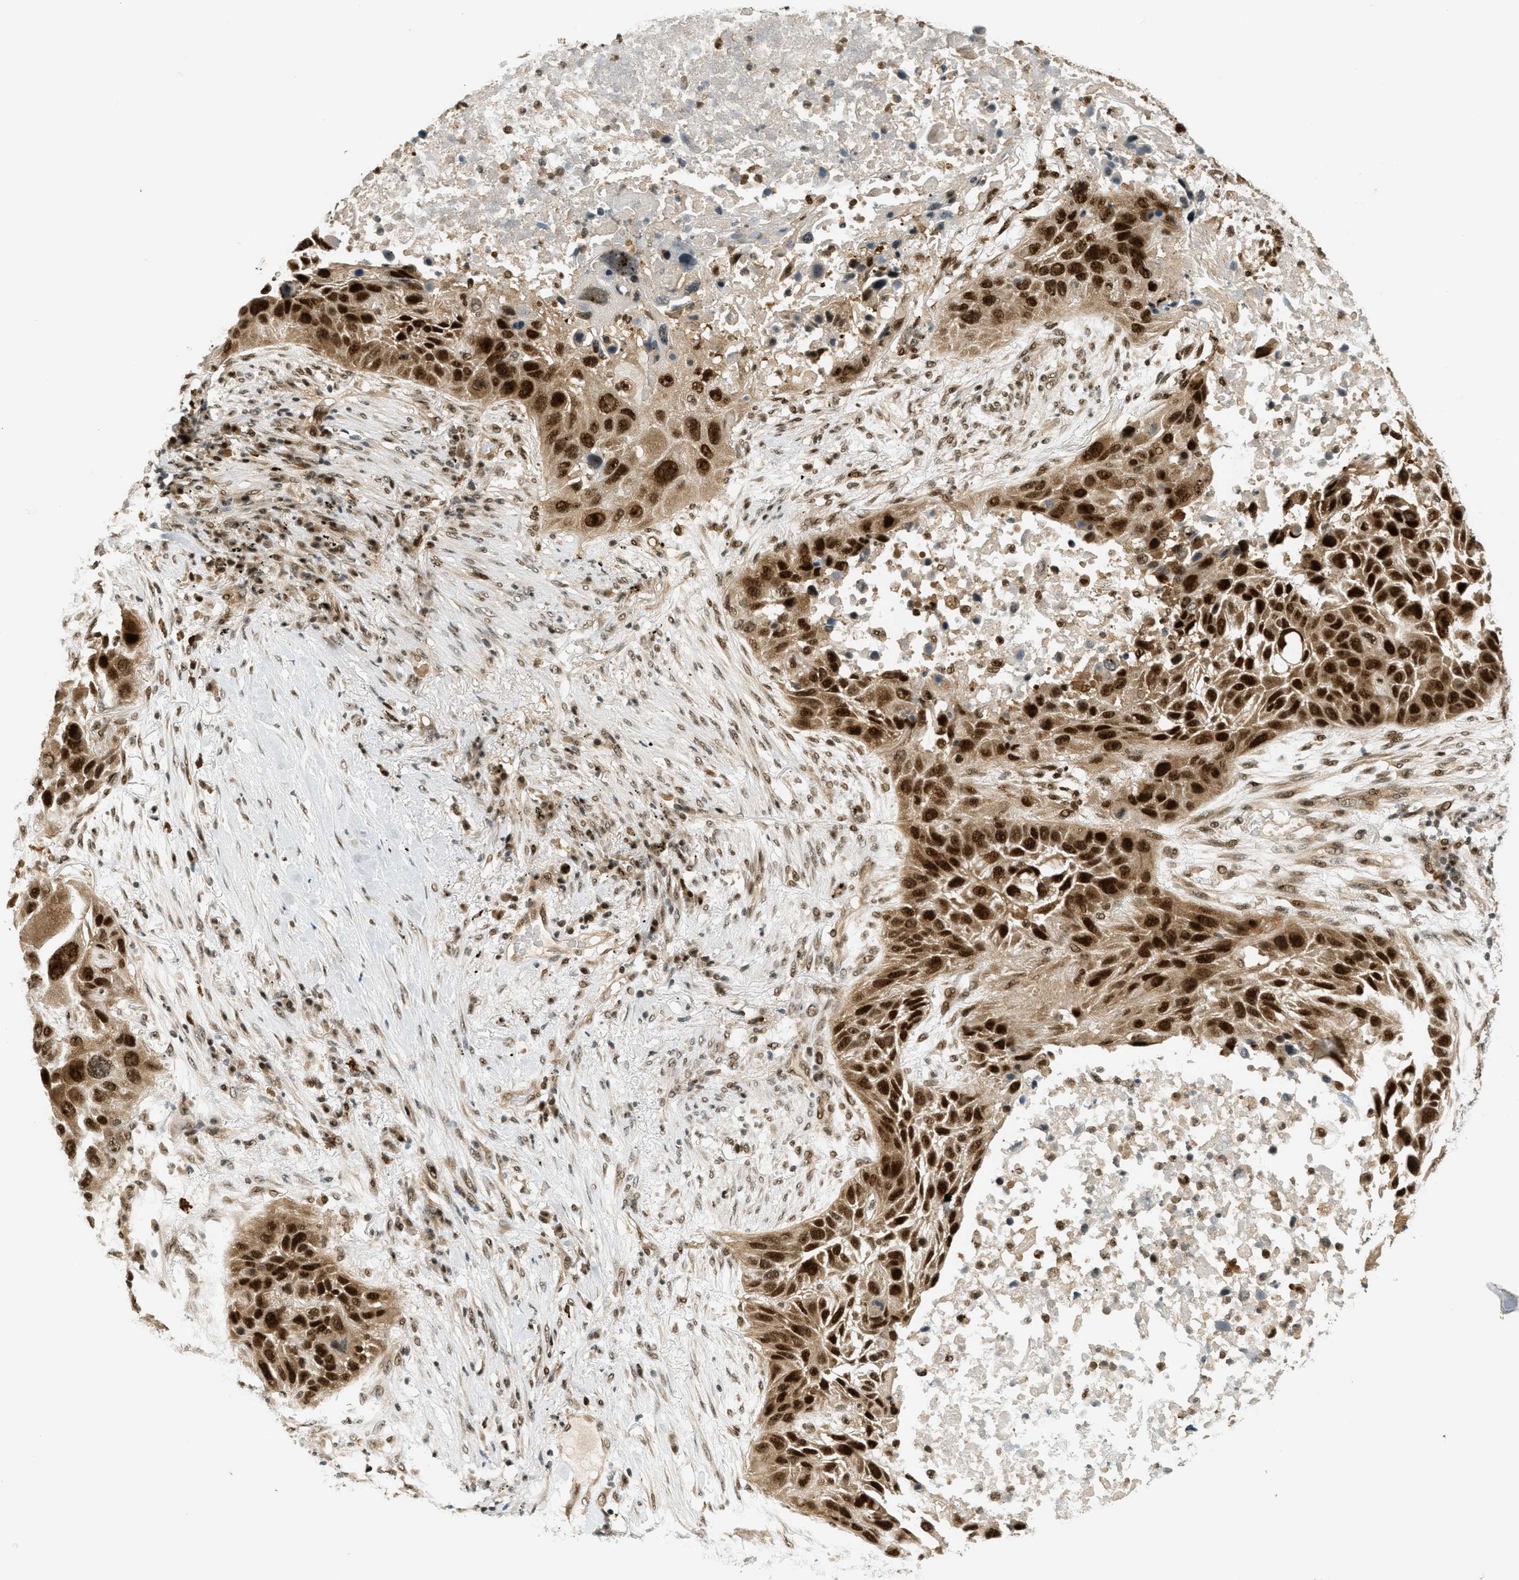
{"staining": {"intensity": "strong", "quantity": ">75%", "location": "cytoplasmic/membranous,nuclear"}, "tissue": "lung cancer", "cell_type": "Tumor cells", "image_type": "cancer", "snomed": [{"axis": "morphology", "description": "Squamous cell carcinoma, NOS"}, {"axis": "topography", "description": "Lung"}], "caption": "Strong cytoplasmic/membranous and nuclear protein expression is appreciated in approximately >75% of tumor cells in squamous cell carcinoma (lung).", "gene": "FOXM1", "patient": {"sex": "male", "age": 57}}